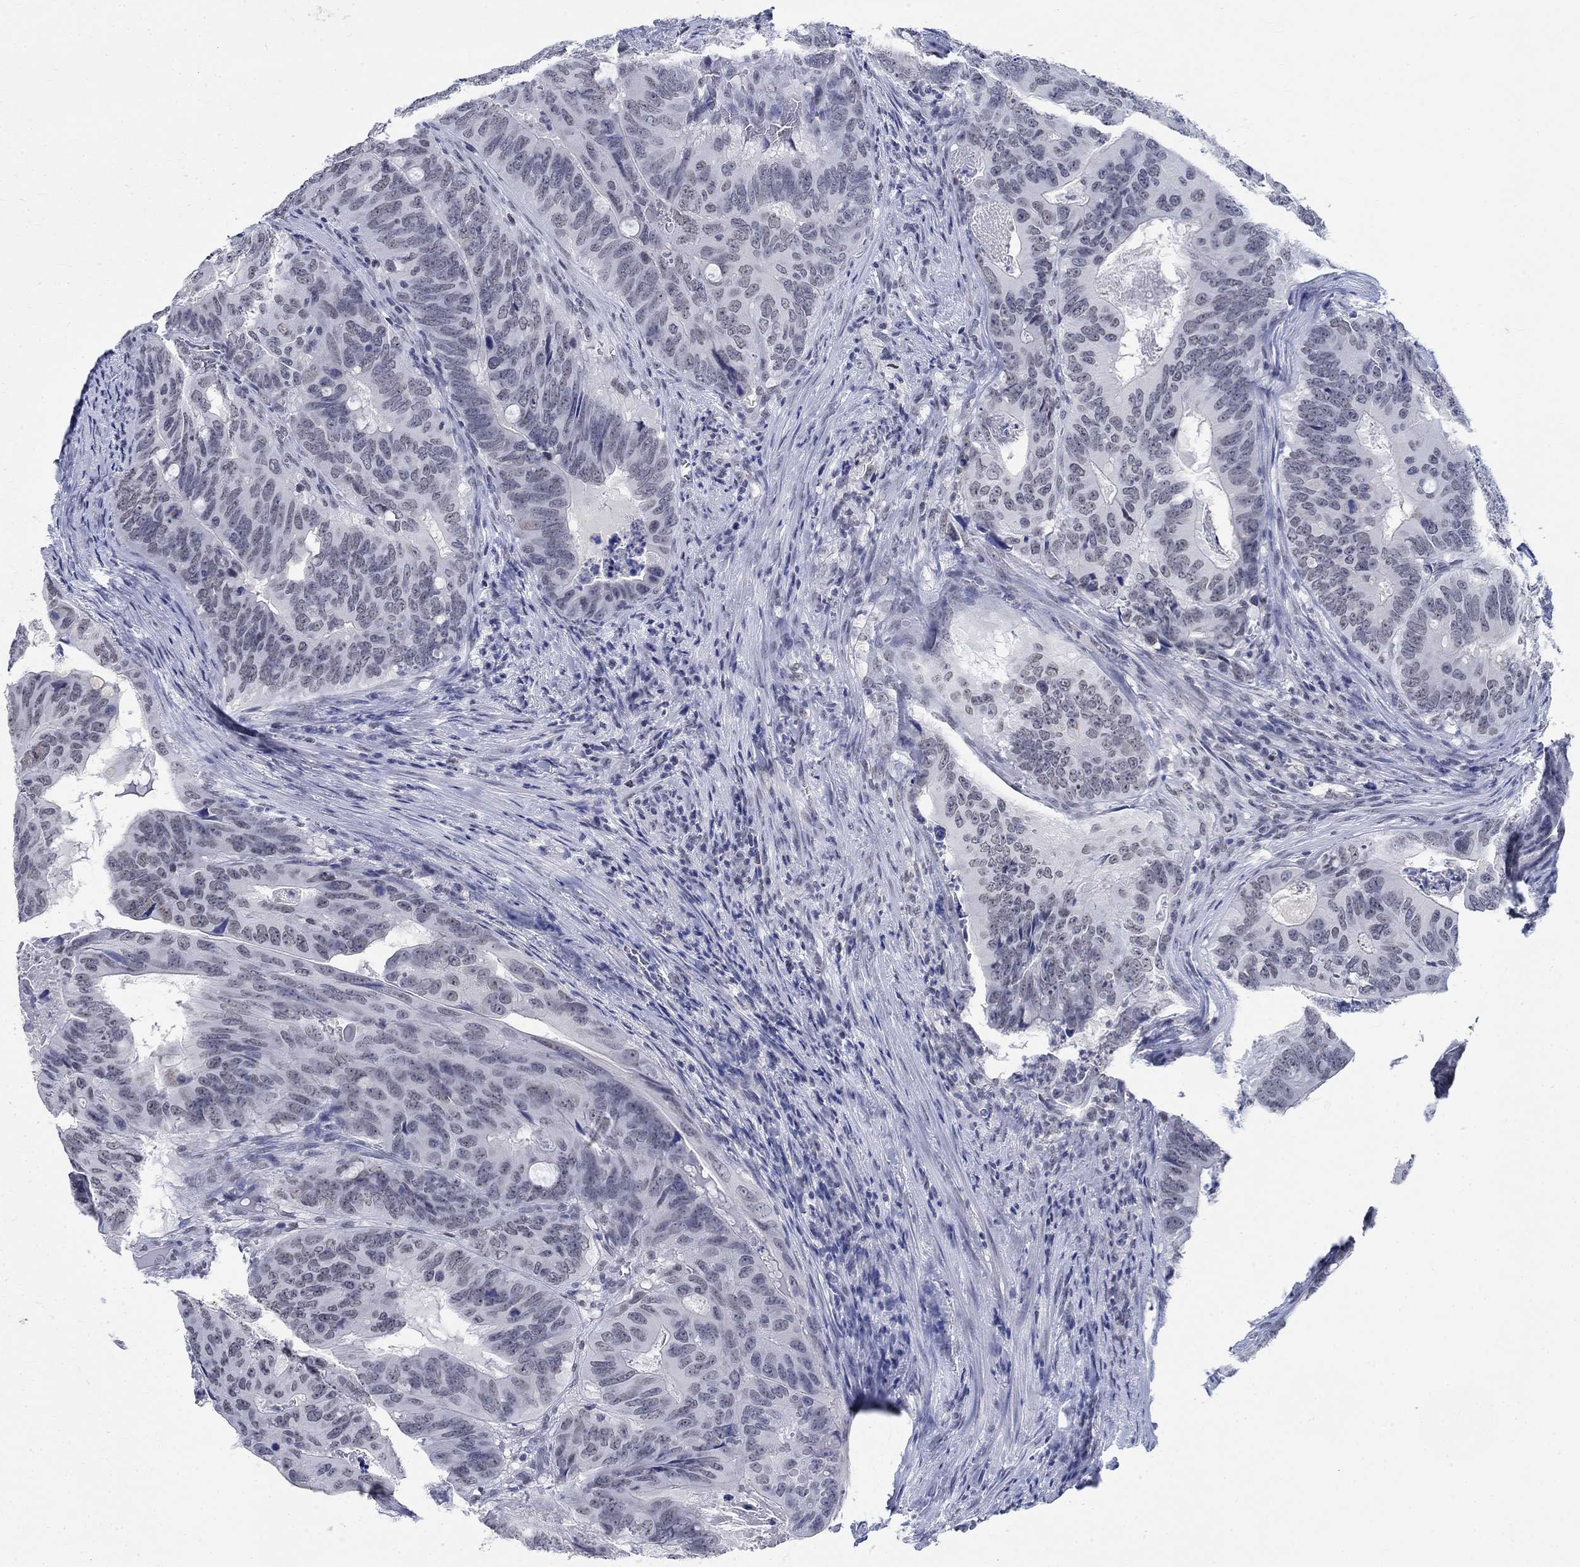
{"staining": {"intensity": "negative", "quantity": "none", "location": "none"}, "tissue": "colorectal cancer", "cell_type": "Tumor cells", "image_type": "cancer", "snomed": [{"axis": "morphology", "description": "Adenocarcinoma, NOS"}, {"axis": "topography", "description": "Colon"}], "caption": "This is an immunohistochemistry (IHC) image of human colorectal cancer. There is no positivity in tumor cells.", "gene": "ANKS1B", "patient": {"sex": "male", "age": 79}}